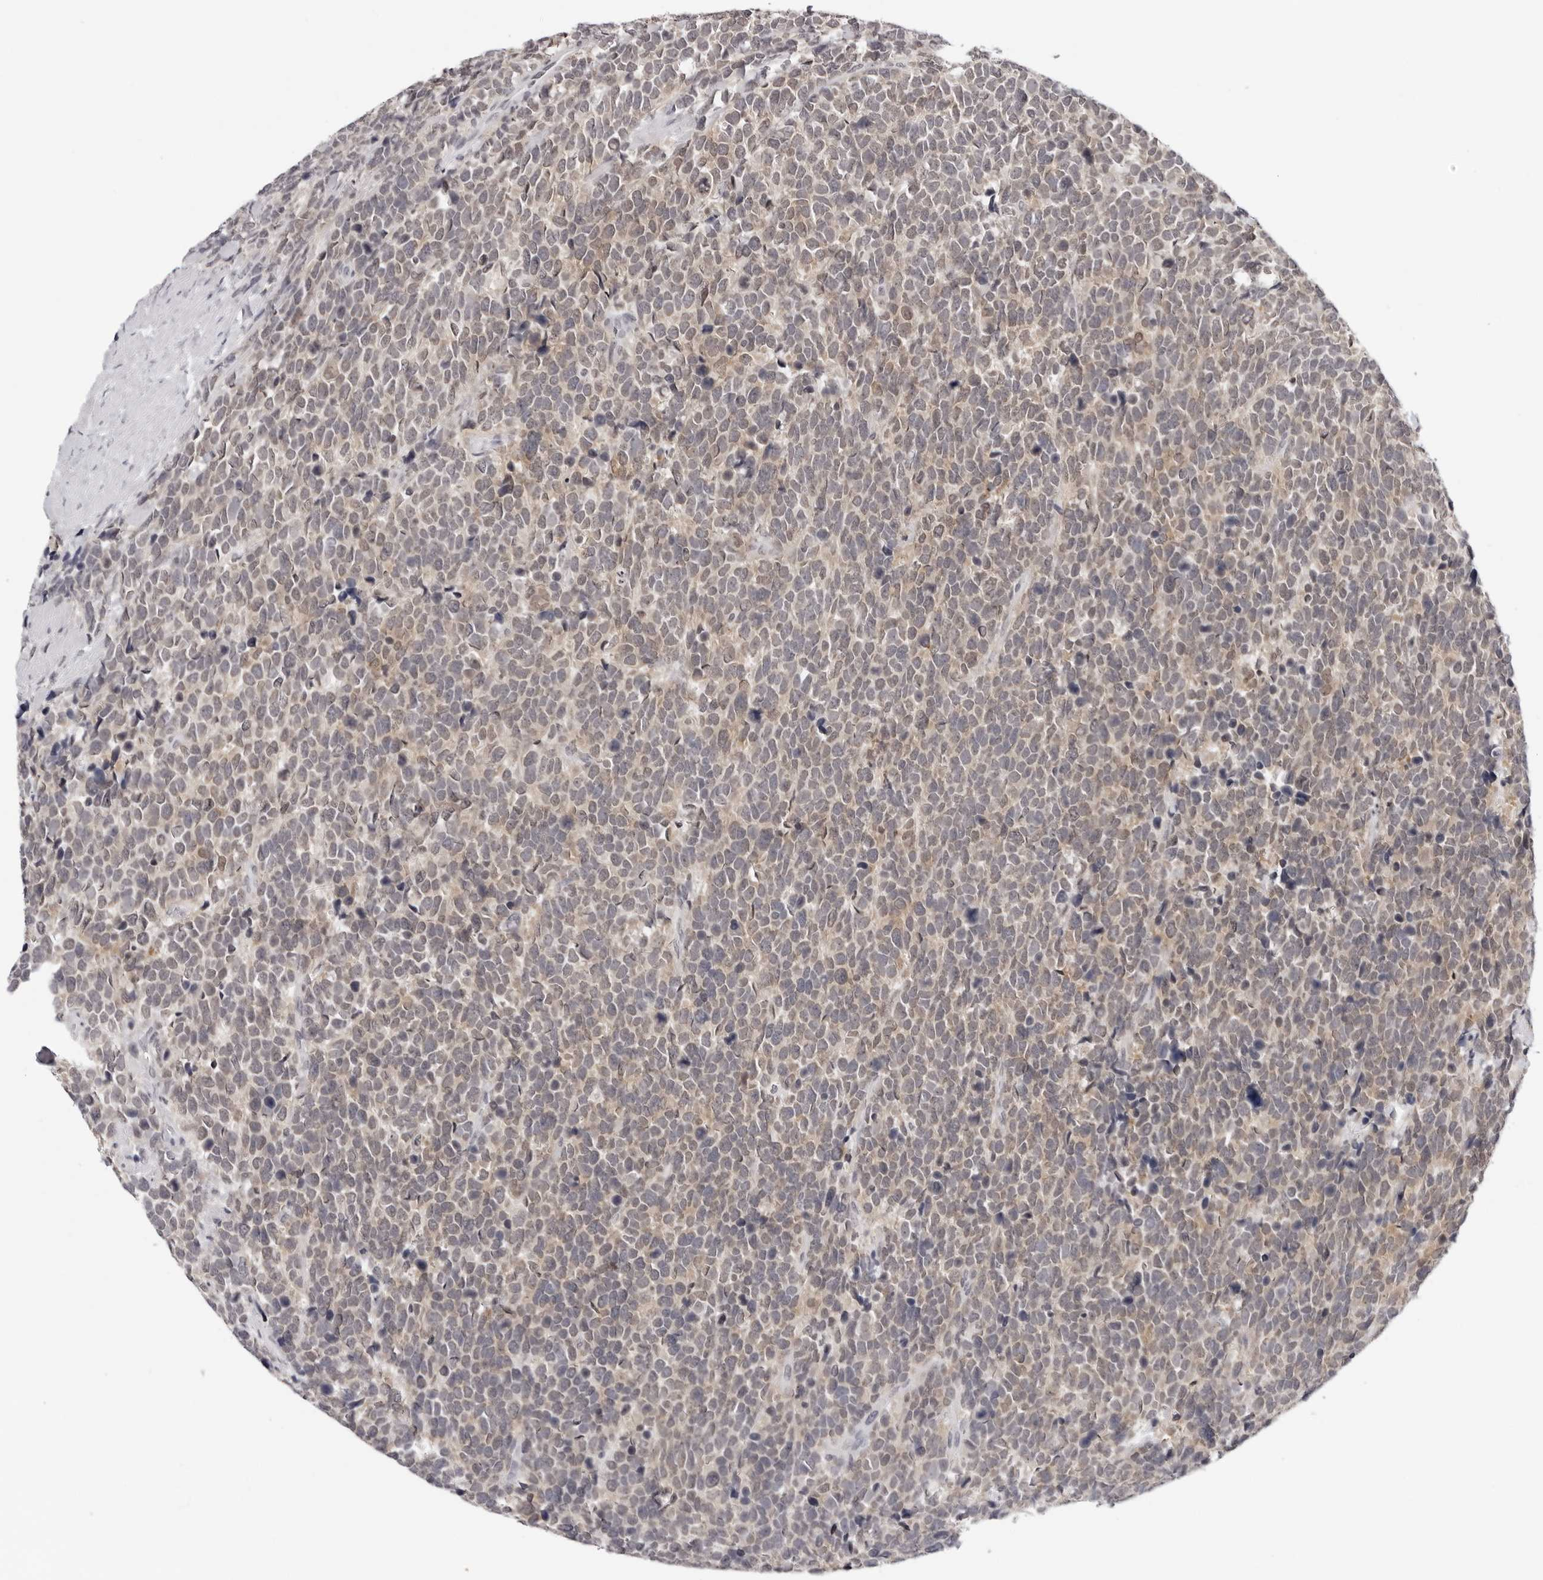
{"staining": {"intensity": "weak", "quantity": "<25%", "location": "cytoplasmic/membranous"}, "tissue": "urothelial cancer", "cell_type": "Tumor cells", "image_type": "cancer", "snomed": [{"axis": "morphology", "description": "Urothelial carcinoma, High grade"}, {"axis": "topography", "description": "Urinary bladder"}], "caption": "Photomicrograph shows no significant protein expression in tumor cells of urothelial cancer. (Stains: DAB (3,3'-diaminobenzidine) immunohistochemistry (IHC) with hematoxylin counter stain, Microscopy: brightfield microscopy at high magnification).", "gene": "PRUNE1", "patient": {"sex": "female", "age": 82}}